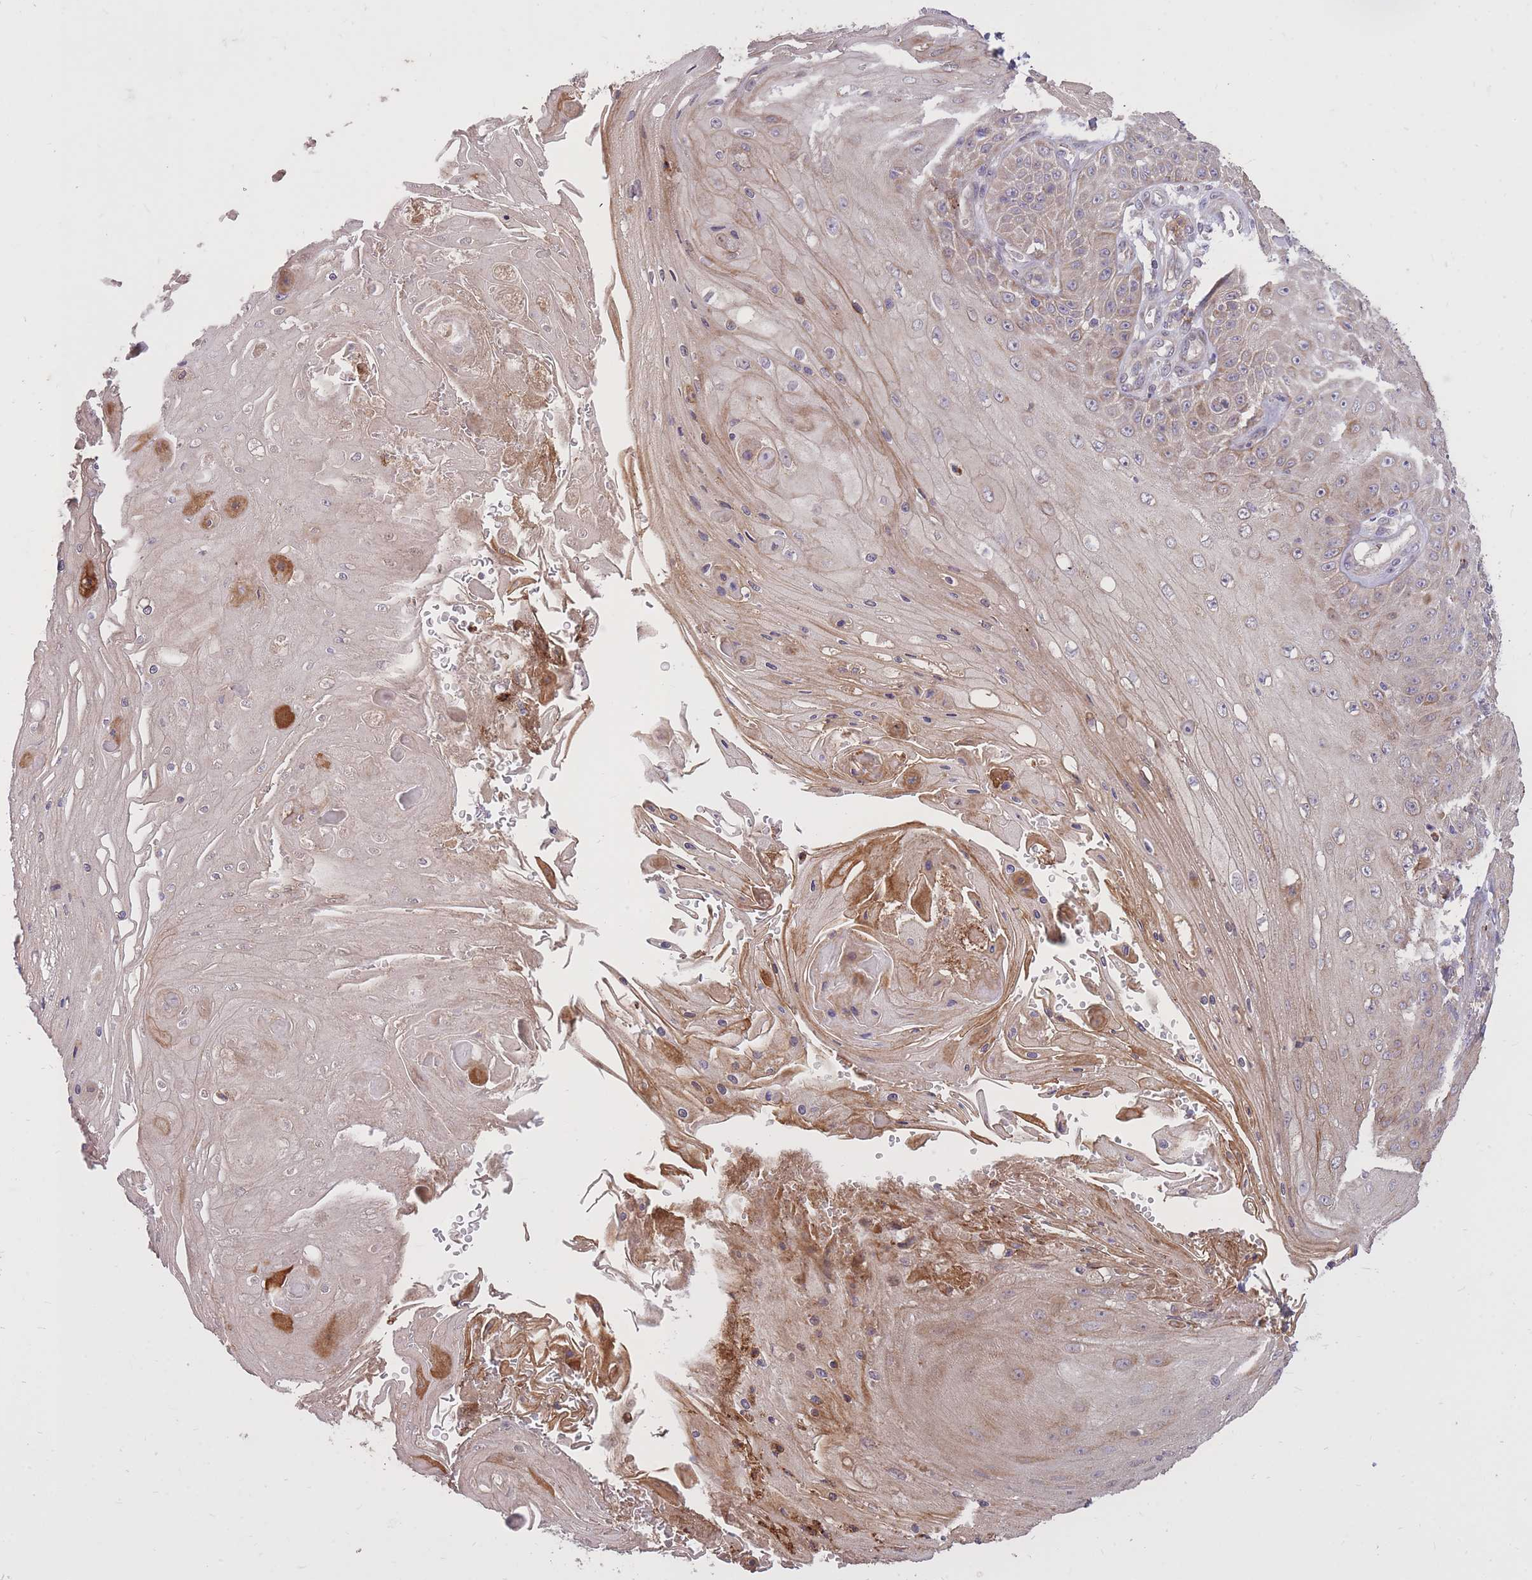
{"staining": {"intensity": "weak", "quantity": "25%-75%", "location": "cytoplasmic/membranous"}, "tissue": "skin cancer", "cell_type": "Tumor cells", "image_type": "cancer", "snomed": [{"axis": "morphology", "description": "Squamous cell carcinoma, NOS"}, {"axis": "topography", "description": "Skin"}], "caption": "This photomicrograph shows immunohistochemistry staining of human skin cancer (squamous cell carcinoma), with low weak cytoplasmic/membranous positivity in about 25%-75% of tumor cells.", "gene": "IGF2BP2", "patient": {"sex": "male", "age": 70}}